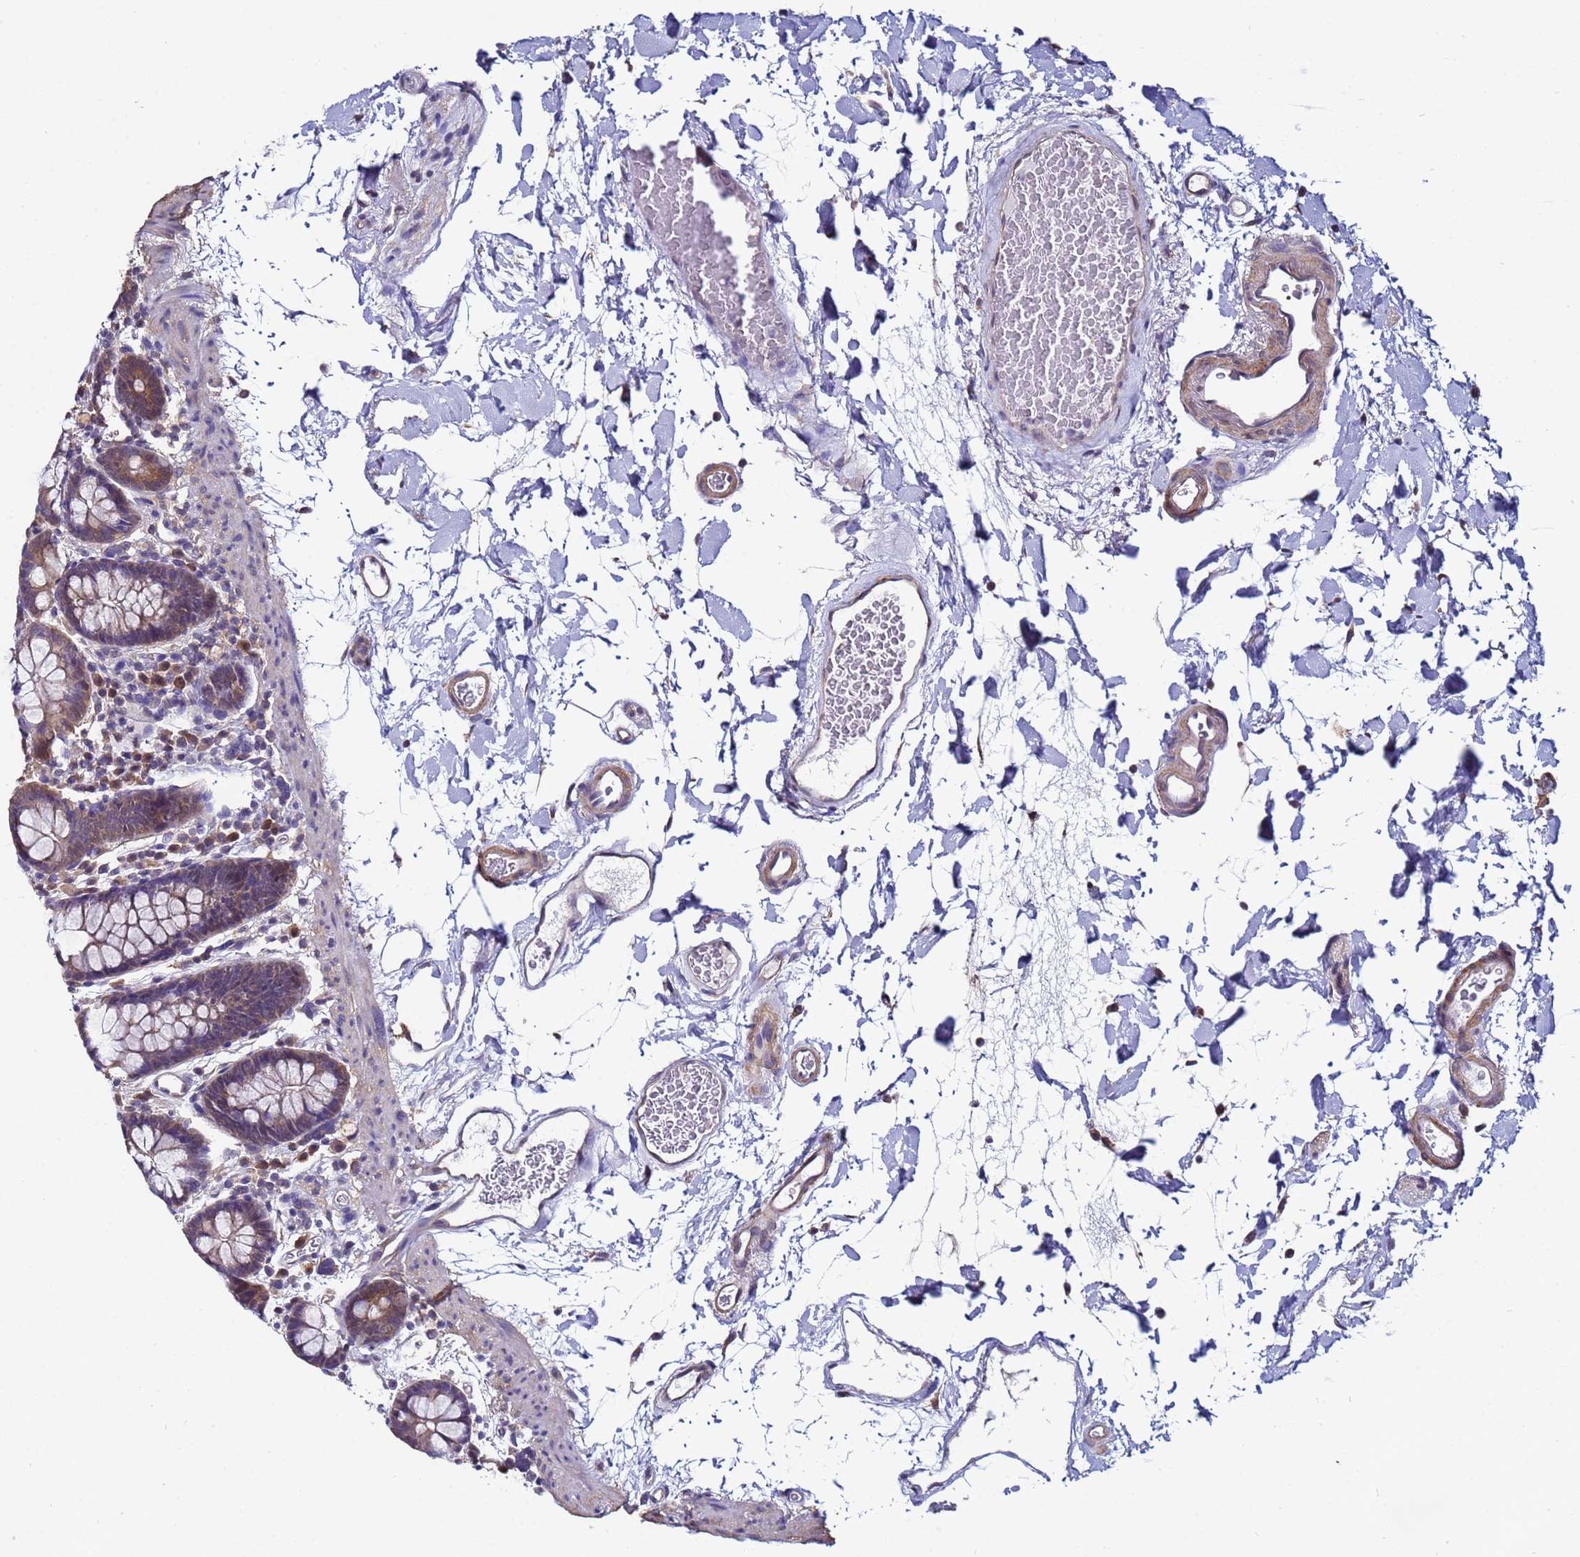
{"staining": {"intensity": "weak", "quantity": ">75%", "location": "cytoplasmic/membranous"}, "tissue": "colon", "cell_type": "Endothelial cells", "image_type": "normal", "snomed": [{"axis": "morphology", "description": "Normal tissue, NOS"}, {"axis": "topography", "description": "Colon"}], "caption": "Immunohistochemistry (IHC) micrograph of benign colon: human colon stained using immunohistochemistry (IHC) displays low levels of weak protein expression localized specifically in the cytoplasmic/membranous of endothelial cells, appearing as a cytoplasmic/membranous brown color.", "gene": "NAXE", "patient": {"sex": "male", "age": 75}}